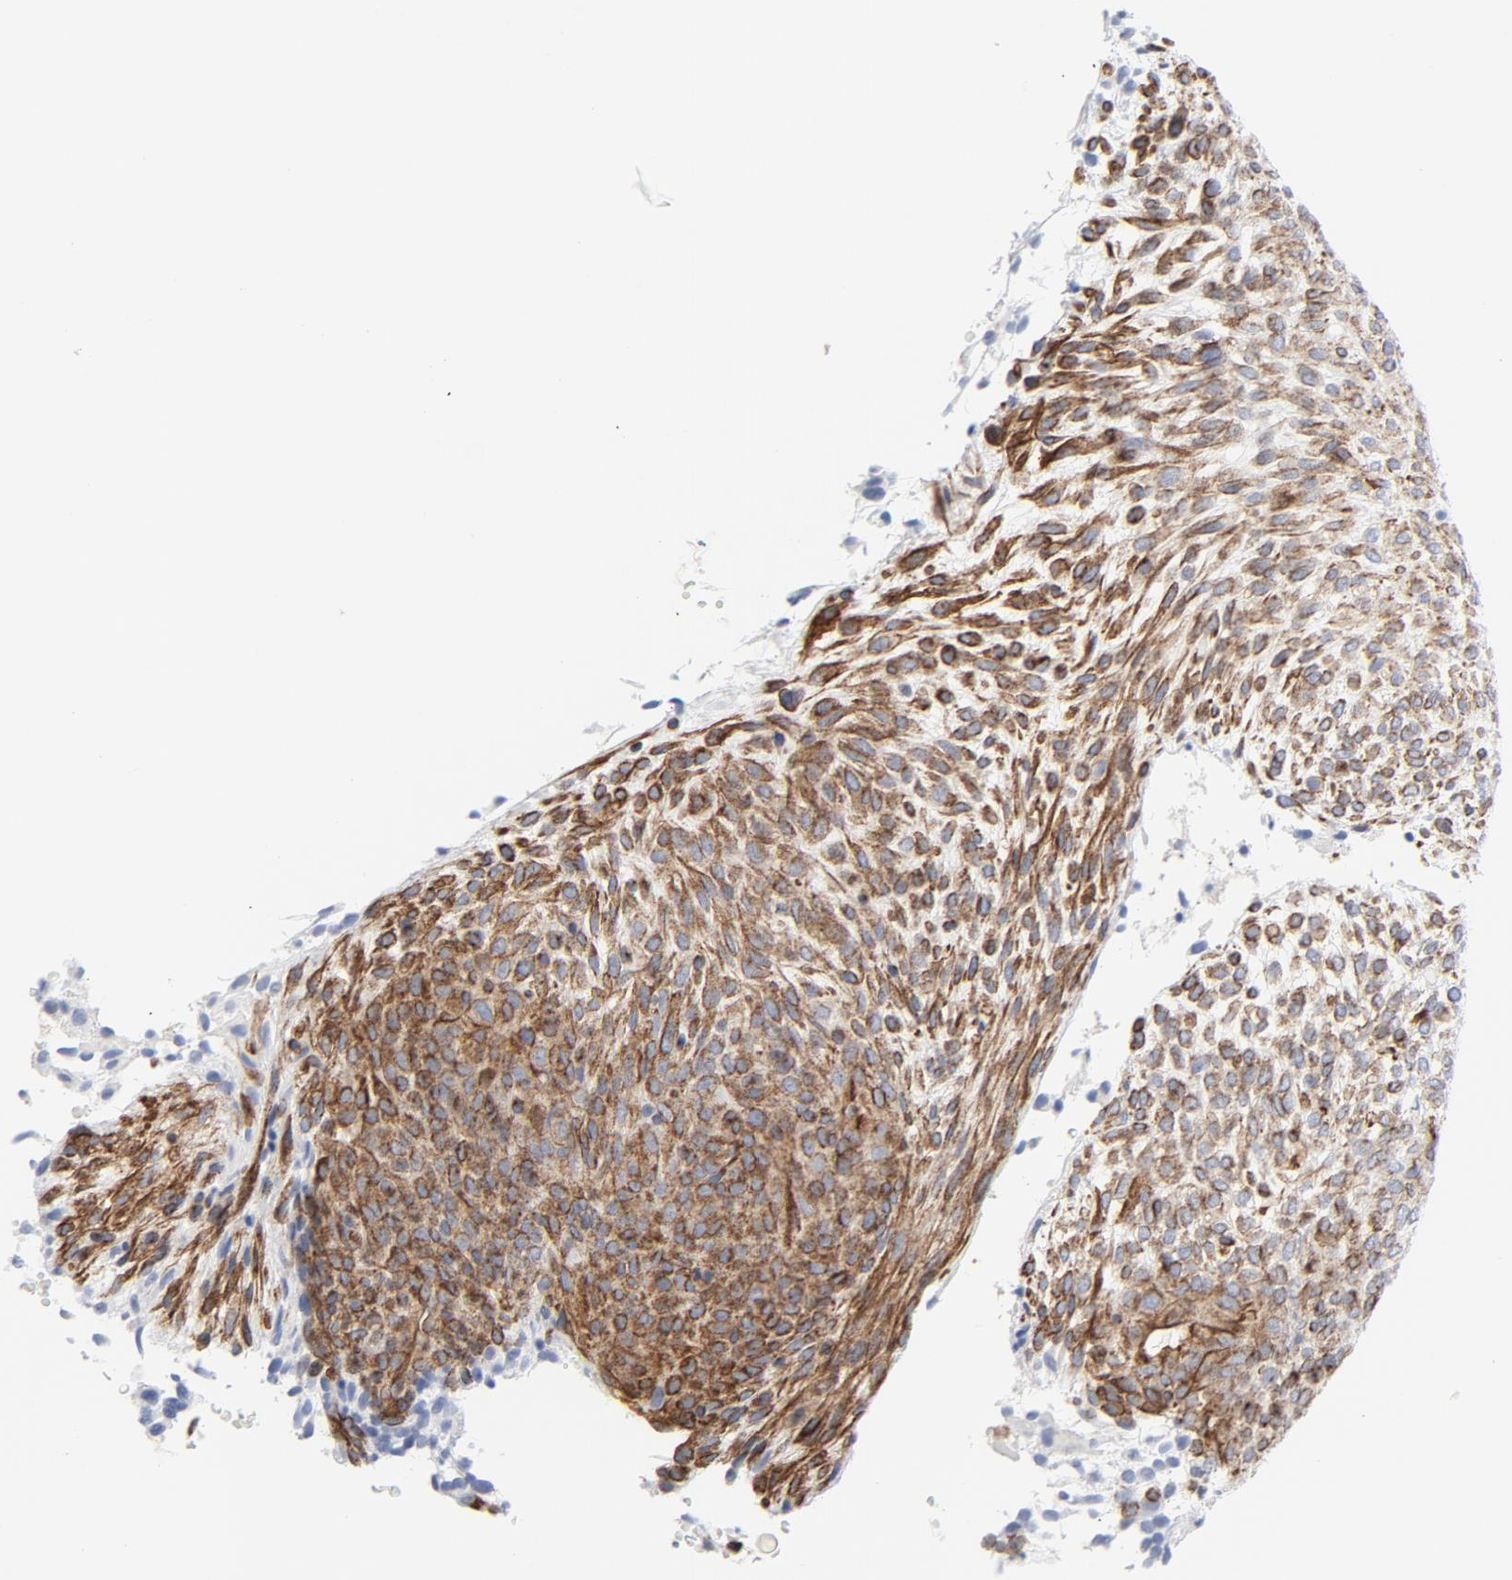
{"staining": {"intensity": "moderate", "quantity": "25%-75%", "location": "cytoplasmic/membranous"}, "tissue": "glioma", "cell_type": "Tumor cells", "image_type": "cancer", "snomed": [{"axis": "morphology", "description": "Glioma, malignant, High grade"}, {"axis": "topography", "description": "Cerebral cortex"}], "caption": "A brown stain labels moderate cytoplasmic/membranous positivity of a protein in malignant glioma (high-grade) tumor cells. (IHC, brightfield microscopy, high magnification).", "gene": "TUBB1", "patient": {"sex": "female", "age": 55}}